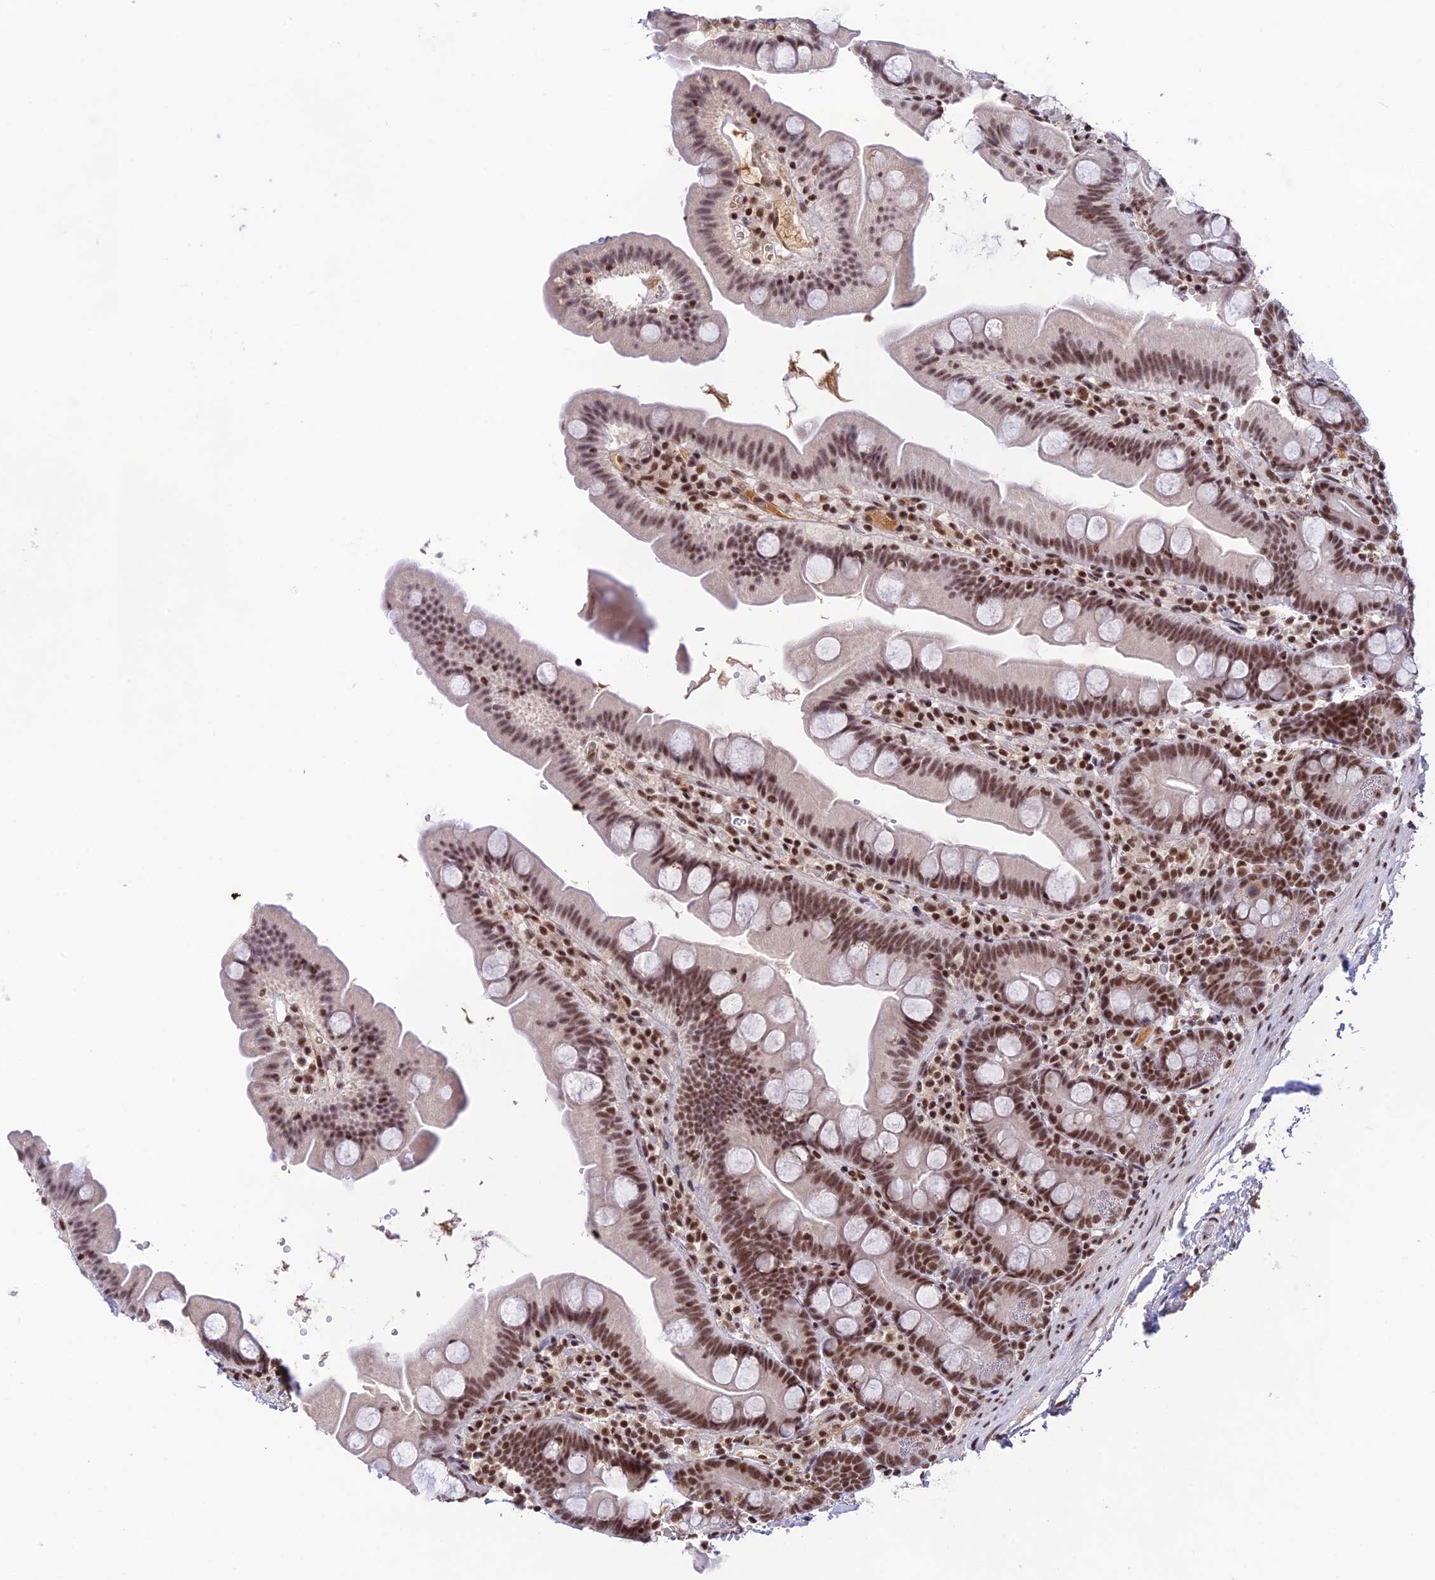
{"staining": {"intensity": "strong", "quantity": ">75%", "location": "nuclear"}, "tissue": "small intestine", "cell_type": "Glandular cells", "image_type": "normal", "snomed": [{"axis": "morphology", "description": "Normal tissue, NOS"}, {"axis": "topography", "description": "Small intestine"}], "caption": "A high-resolution photomicrograph shows immunohistochemistry staining of unremarkable small intestine, which displays strong nuclear staining in about >75% of glandular cells.", "gene": "THAP11", "patient": {"sex": "female", "age": 68}}